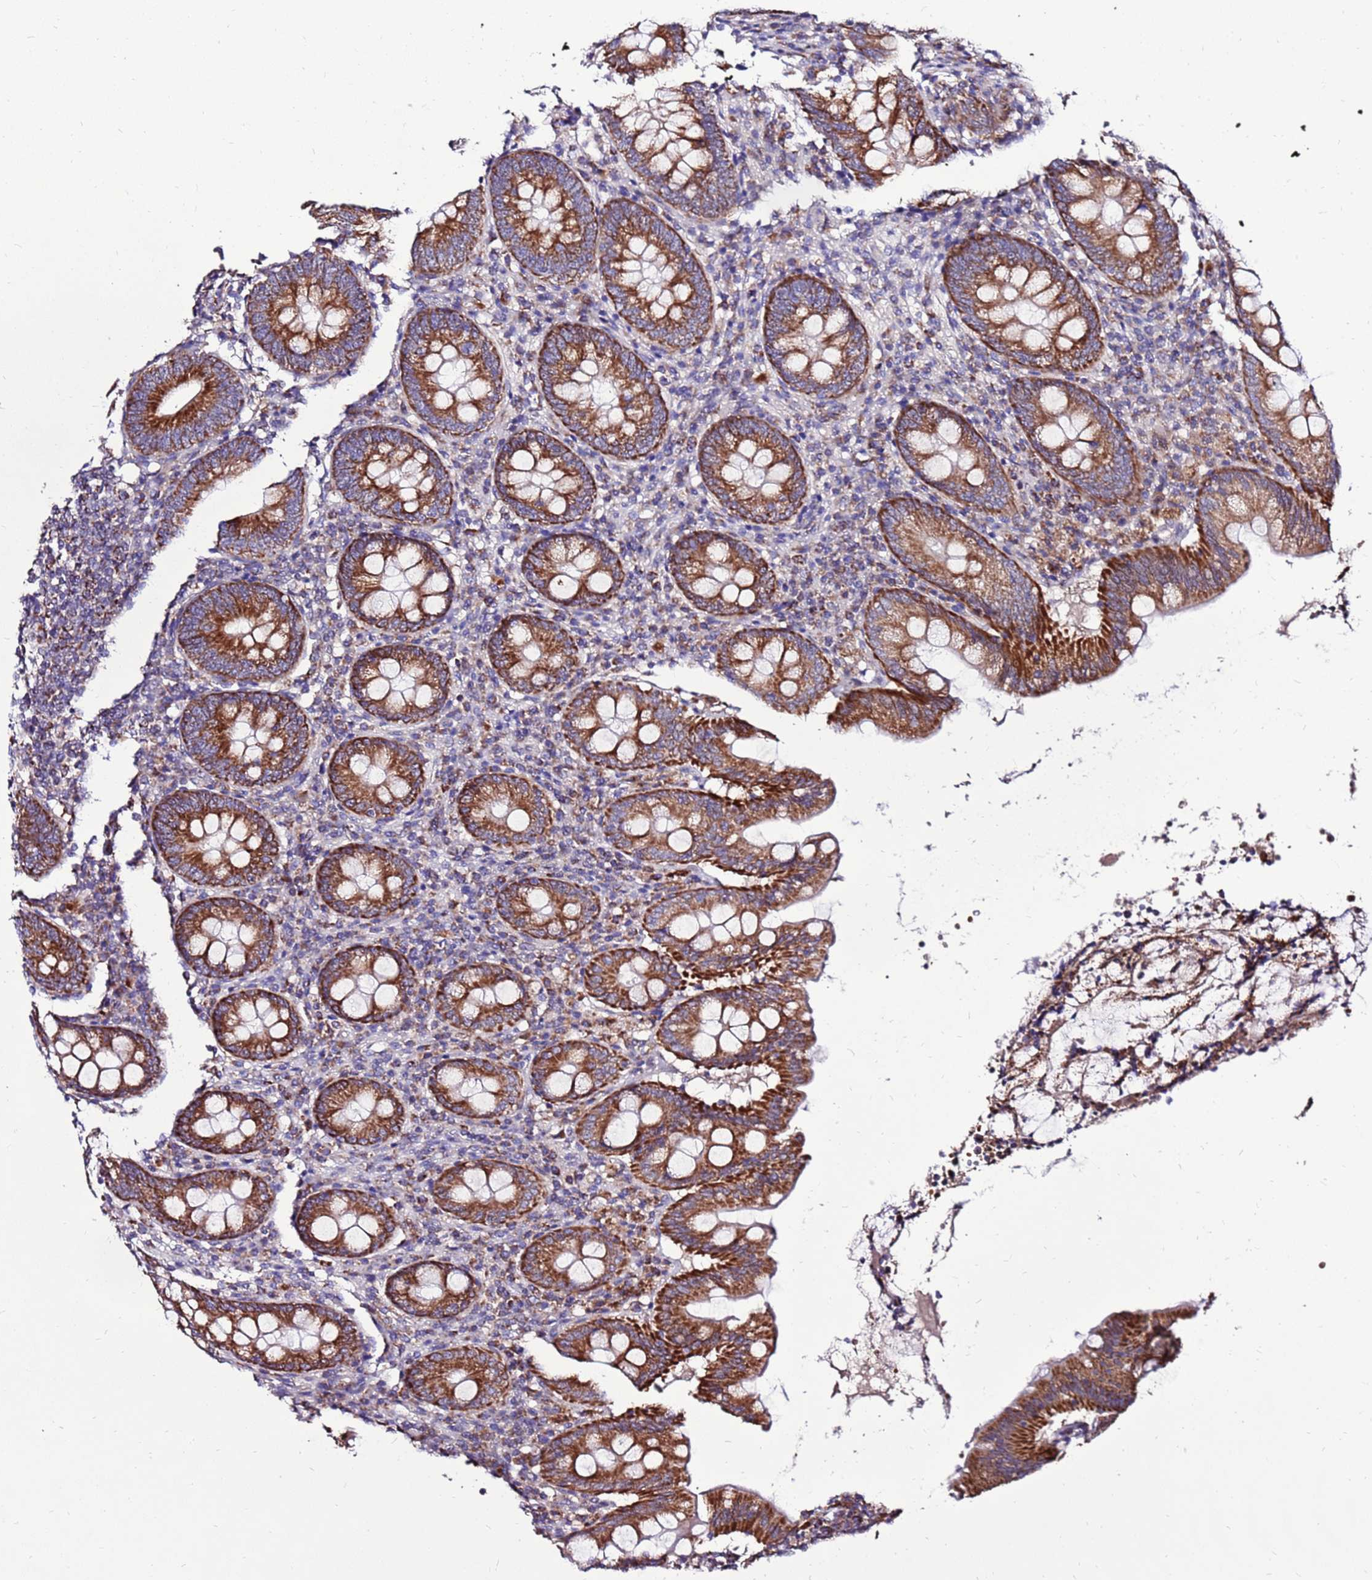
{"staining": {"intensity": "strong", "quantity": ">75%", "location": "cytoplasmic/membranous"}, "tissue": "appendix", "cell_type": "Glandular cells", "image_type": "normal", "snomed": [{"axis": "morphology", "description": "Normal tissue, NOS"}, {"axis": "topography", "description": "Appendix"}], "caption": "DAB (3,3'-diaminobenzidine) immunohistochemical staining of unremarkable appendix shows strong cytoplasmic/membranous protein expression in about >75% of glandular cells. The staining is performed using DAB brown chromogen to label protein expression. The nuclei are counter-stained blue using hematoxylin.", "gene": "SPSB3", "patient": {"sex": "female", "age": 54}}